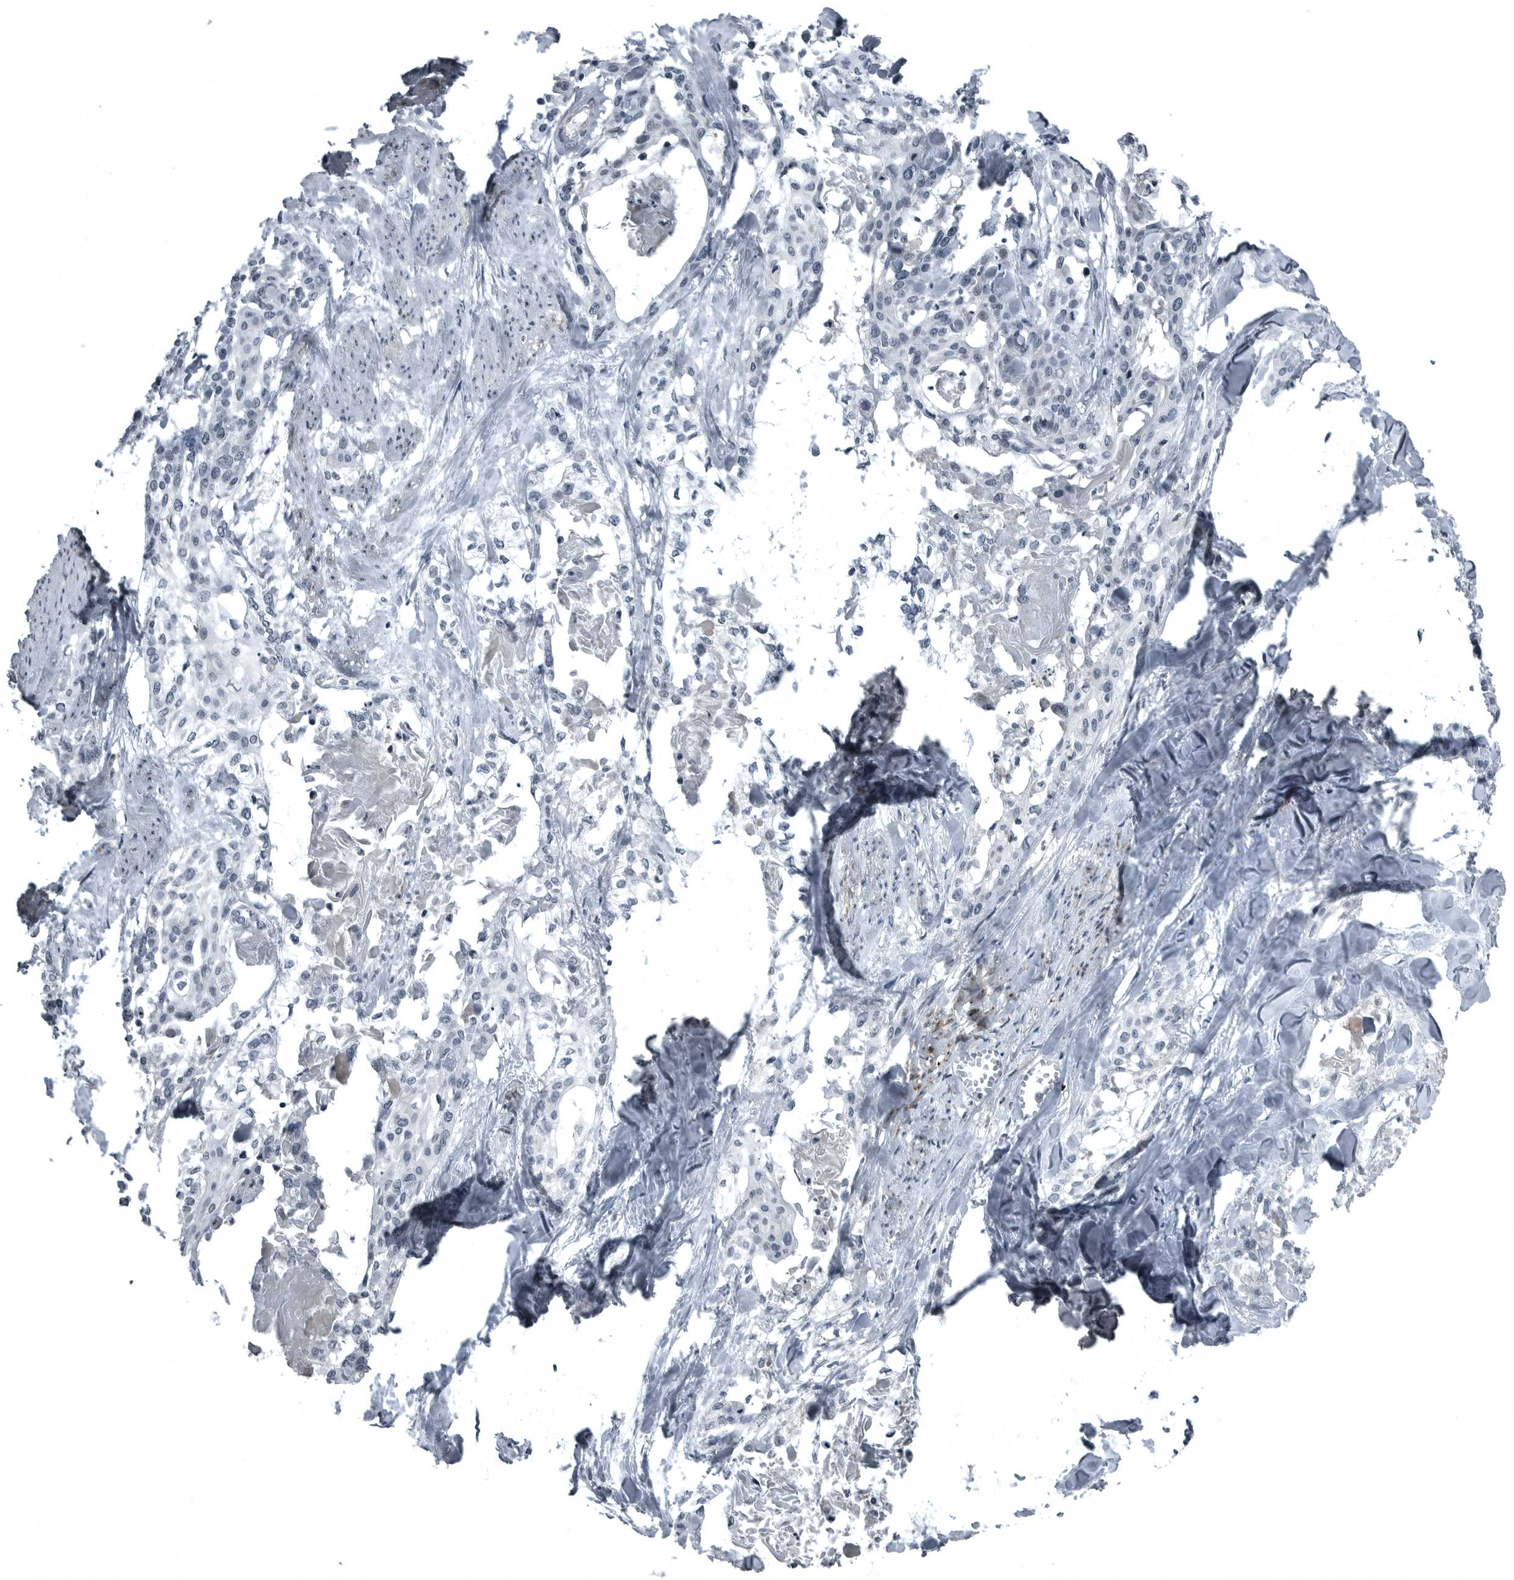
{"staining": {"intensity": "negative", "quantity": "none", "location": "none"}, "tissue": "cervical cancer", "cell_type": "Tumor cells", "image_type": "cancer", "snomed": [{"axis": "morphology", "description": "Squamous cell carcinoma, NOS"}, {"axis": "topography", "description": "Cervix"}], "caption": "Tumor cells are negative for brown protein staining in cervical cancer. The staining was performed using DAB (3,3'-diaminobenzidine) to visualize the protein expression in brown, while the nuclei were stained in blue with hematoxylin (Magnification: 20x).", "gene": "GAK", "patient": {"sex": "female", "age": 57}}